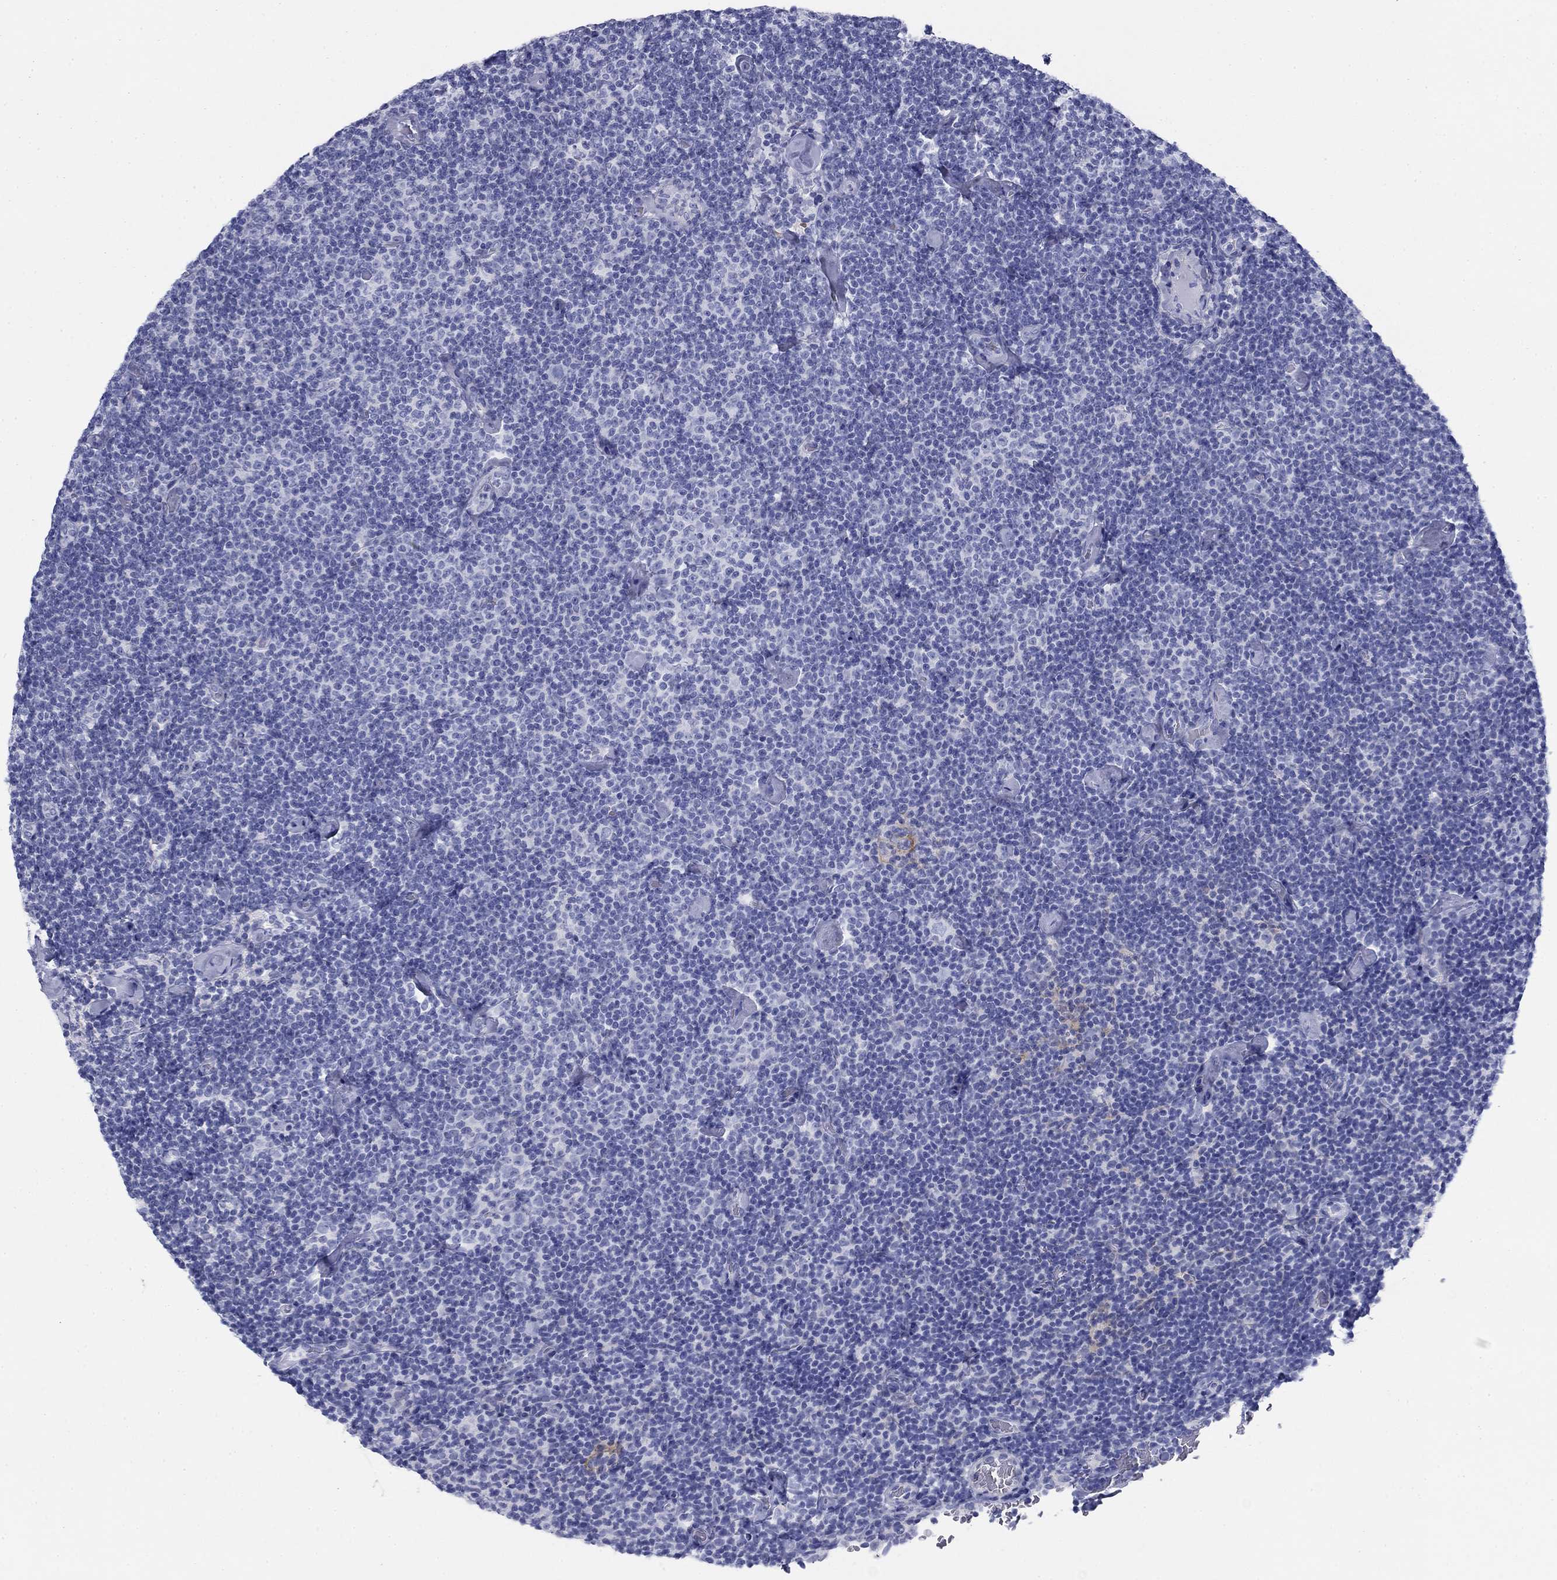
{"staining": {"intensity": "negative", "quantity": "none", "location": "none"}, "tissue": "lymphoma", "cell_type": "Tumor cells", "image_type": "cancer", "snomed": [{"axis": "morphology", "description": "Malignant lymphoma, non-Hodgkin's type, Low grade"}, {"axis": "topography", "description": "Lymph node"}], "caption": "High power microscopy micrograph of an IHC image of lymphoma, revealing no significant staining in tumor cells.", "gene": "GPC1", "patient": {"sex": "male", "age": 81}}